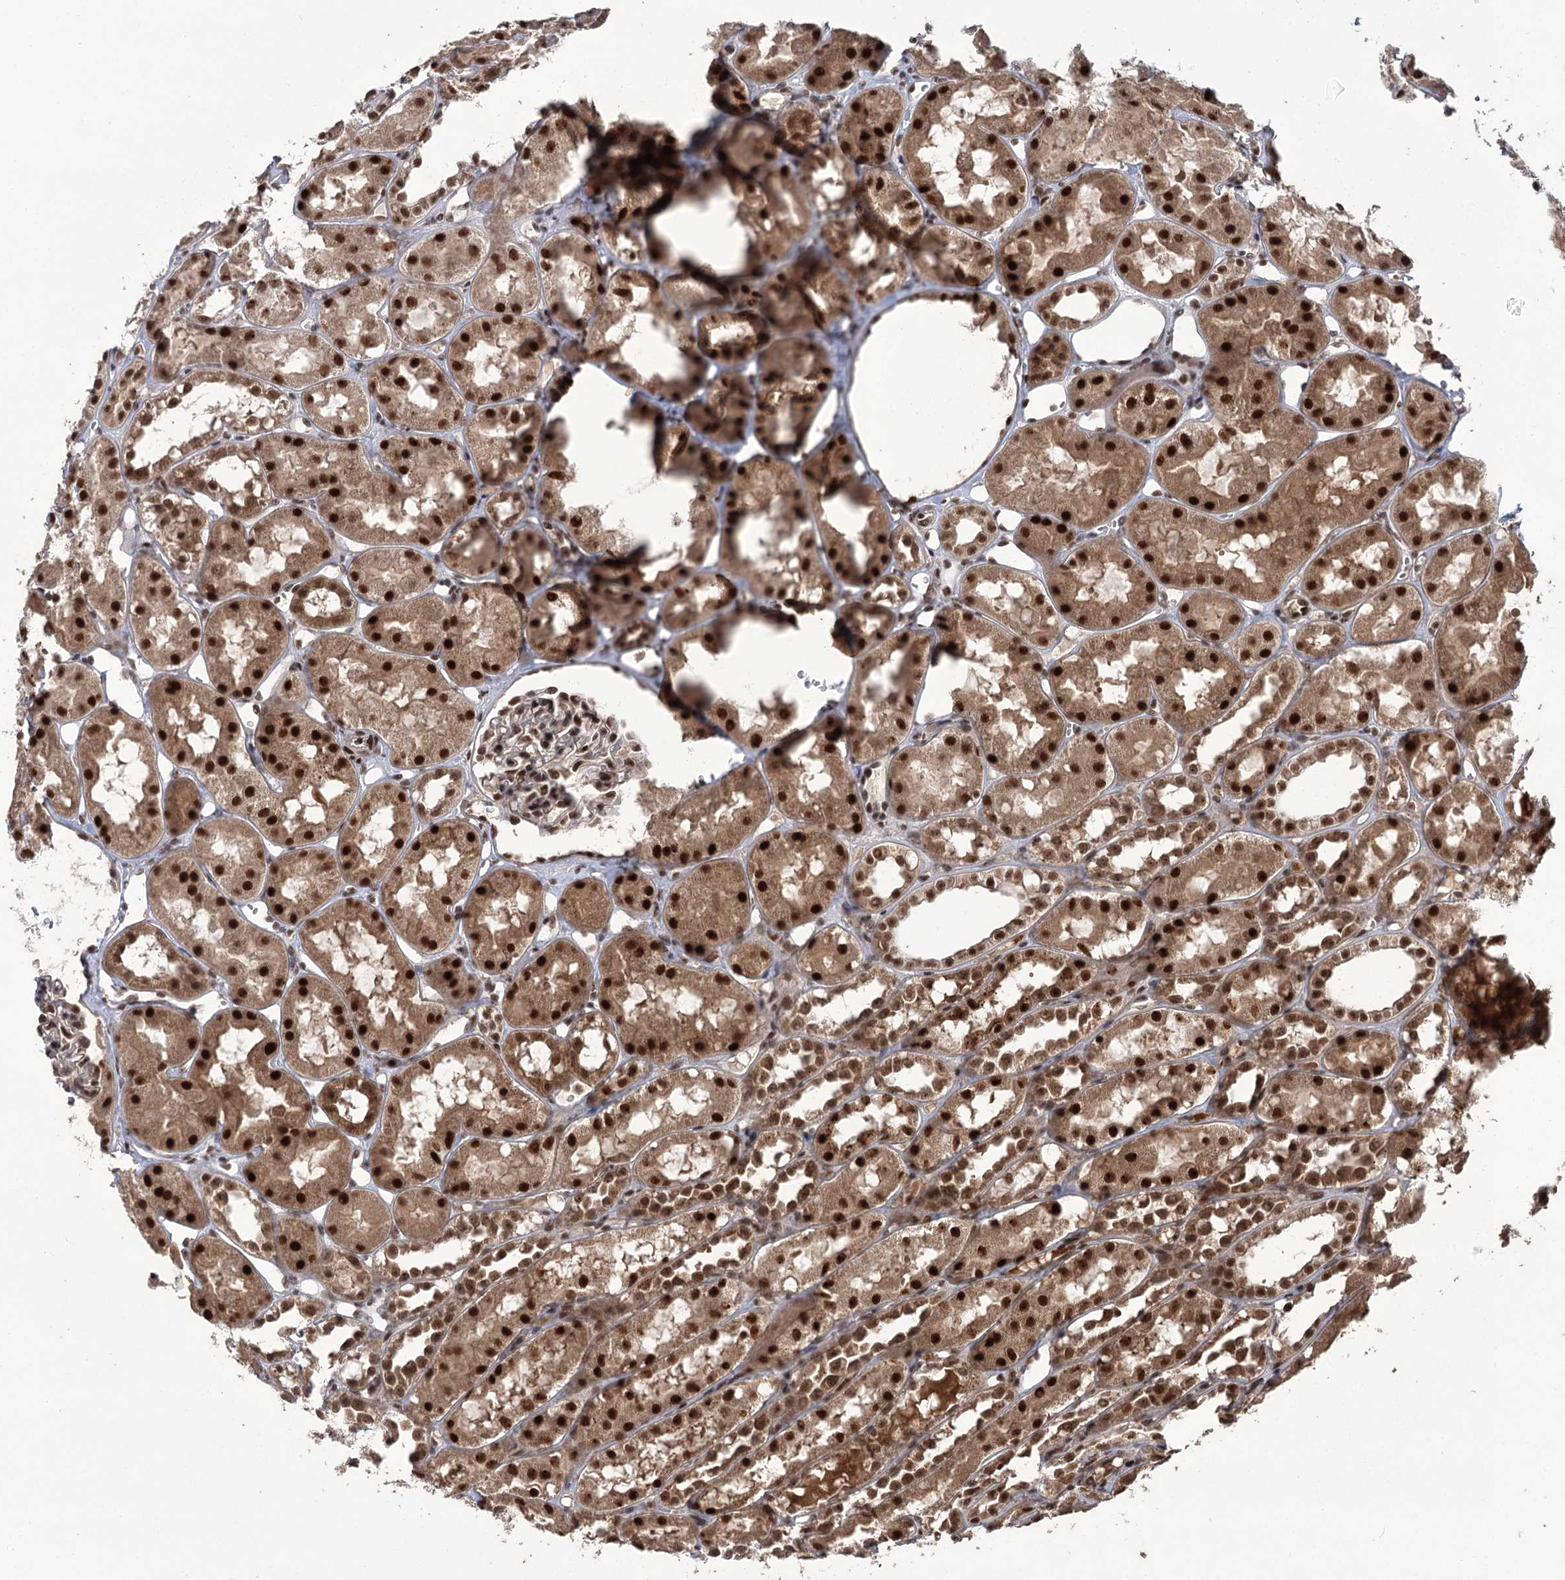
{"staining": {"intensity": "strong", "quantity": "25%-75%", "location": "nuclear"}, "tissue": "kidney", "cell_type": "Cells in glomeruli", "image_type": "normal", "snomed": [{"axis": "morphology", "description": "Normal tissue, NOS"}, {"axis": "topography", "description": "Kidney"}], "caption": "Strong nuclear expression is appreciated in about 25%-75% of cells in glomeruli in normal kidney. The protein of interest is shown in brown color, while the nuclei are stained blue.", "gene": "ERCC3", "patient": {"sex": "male", "age": 16}}